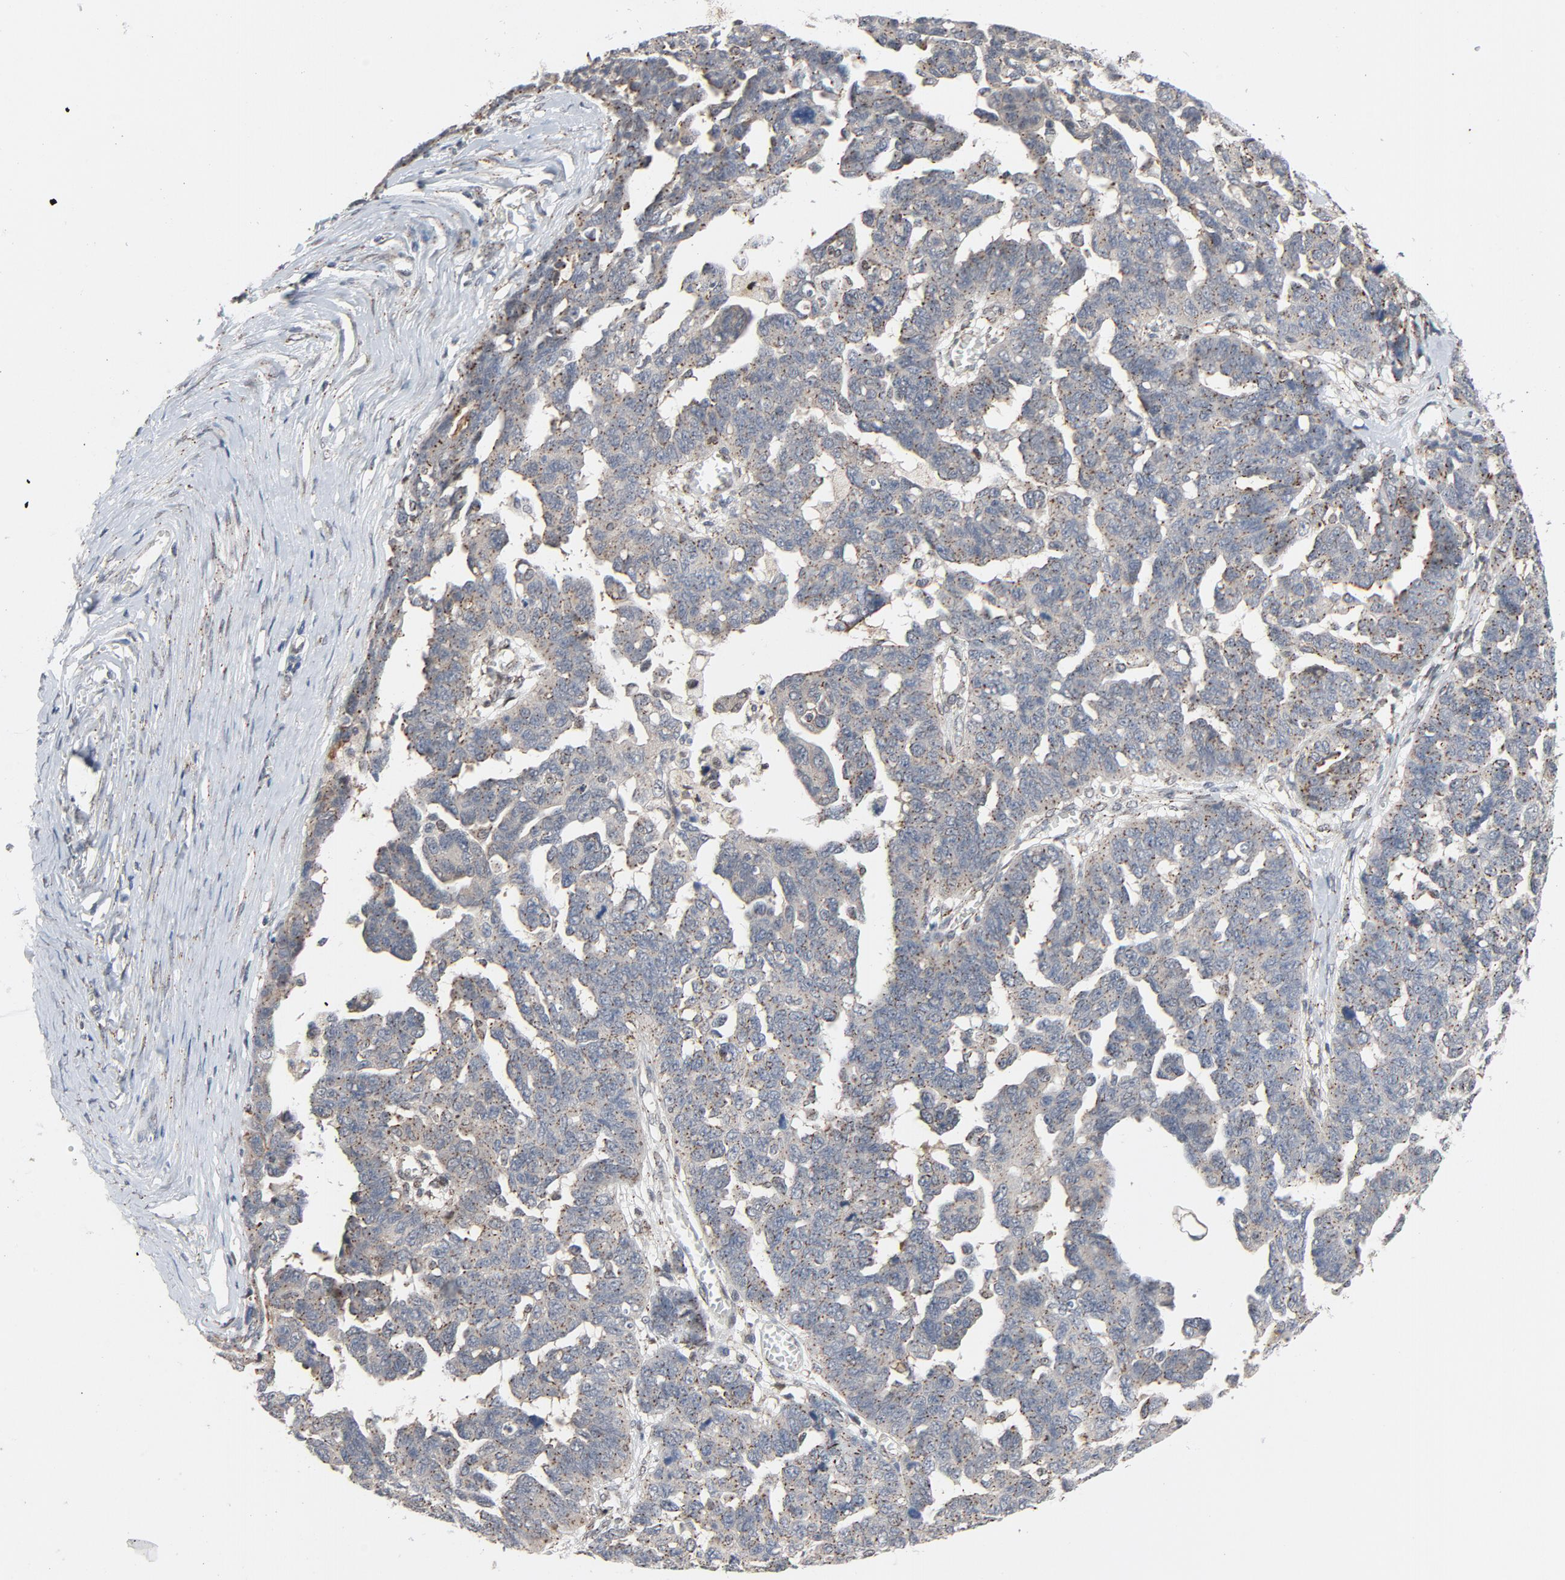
{"staining": {"intensity": "weak", "quantity": "25%-75%", "location": "cytoplasmic/membranous"}, "tissue": "ovarian cancer", "cell_type": "Tumor cells", "image_type": "cancer", "snomed": [{"axis": "morphology", "description": "Cystadenocarcinoma, serous, NOS"}, {"axis": "topography", "description": "Ovary"}], "caption": "Human ovarian cancer stained with a protein marker exhibits weak staining in tumor cells.", "gene": "RPL12", "patient": {"sex": "female", "age": 69}}